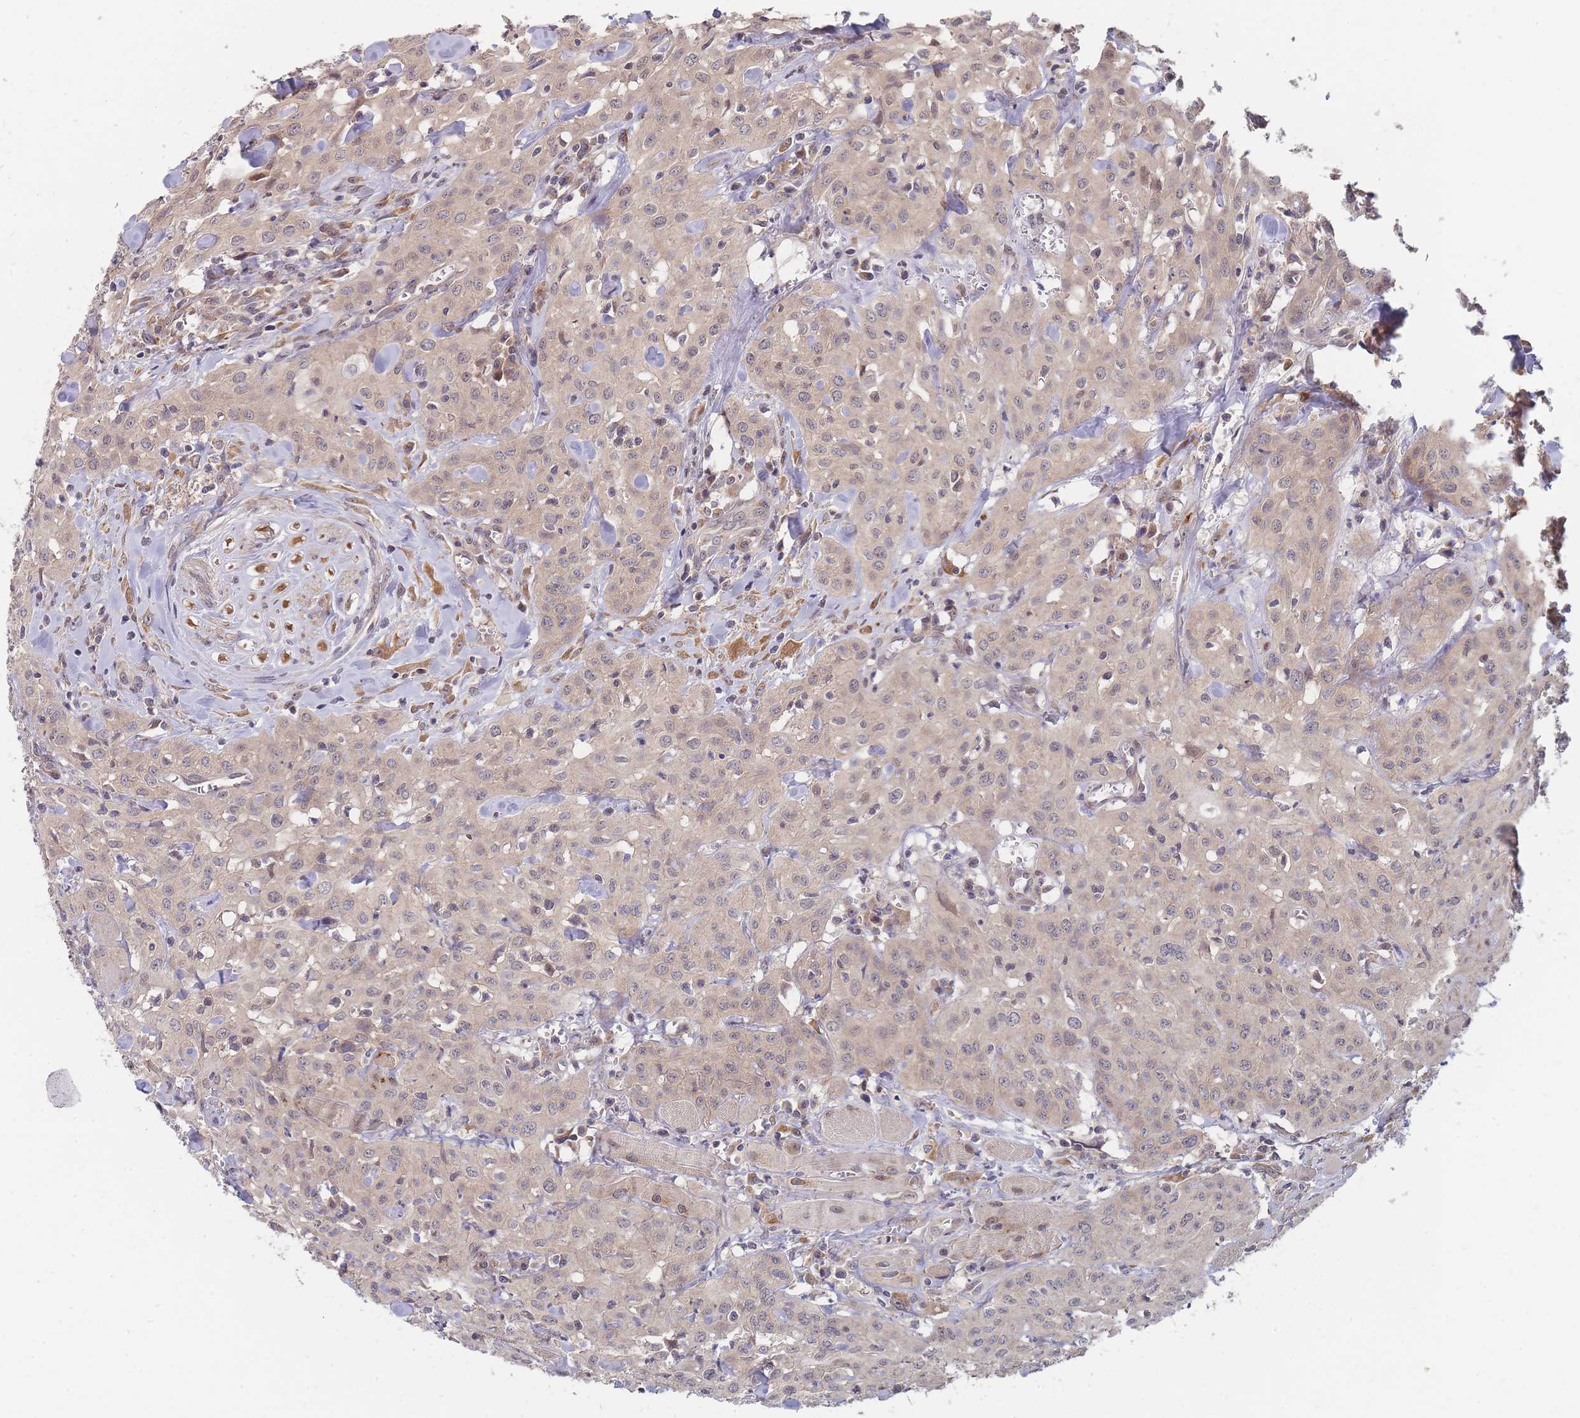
{"staining": {"intensity": "negative", "quantity": "none", "location": "none"}, "tissue": "head and neck cancer", "cell_type": "Tumor cells", "image_type": "cancer", "snomed": [{"axis": "morphology", "description": "Squamous cell carcinoma, NOS"}, {"axis": "topography", "description": "Oral tissue"}, {"axis": "topography", "description": "Head-Neck"}], "caption": "An image of head and neck cancer (squamous cell carcinoma) stained for a protein displays no brown staining in tumor cells.", "gene": "SLC35F5", "patient": {"sex": "female", "age": 70}}